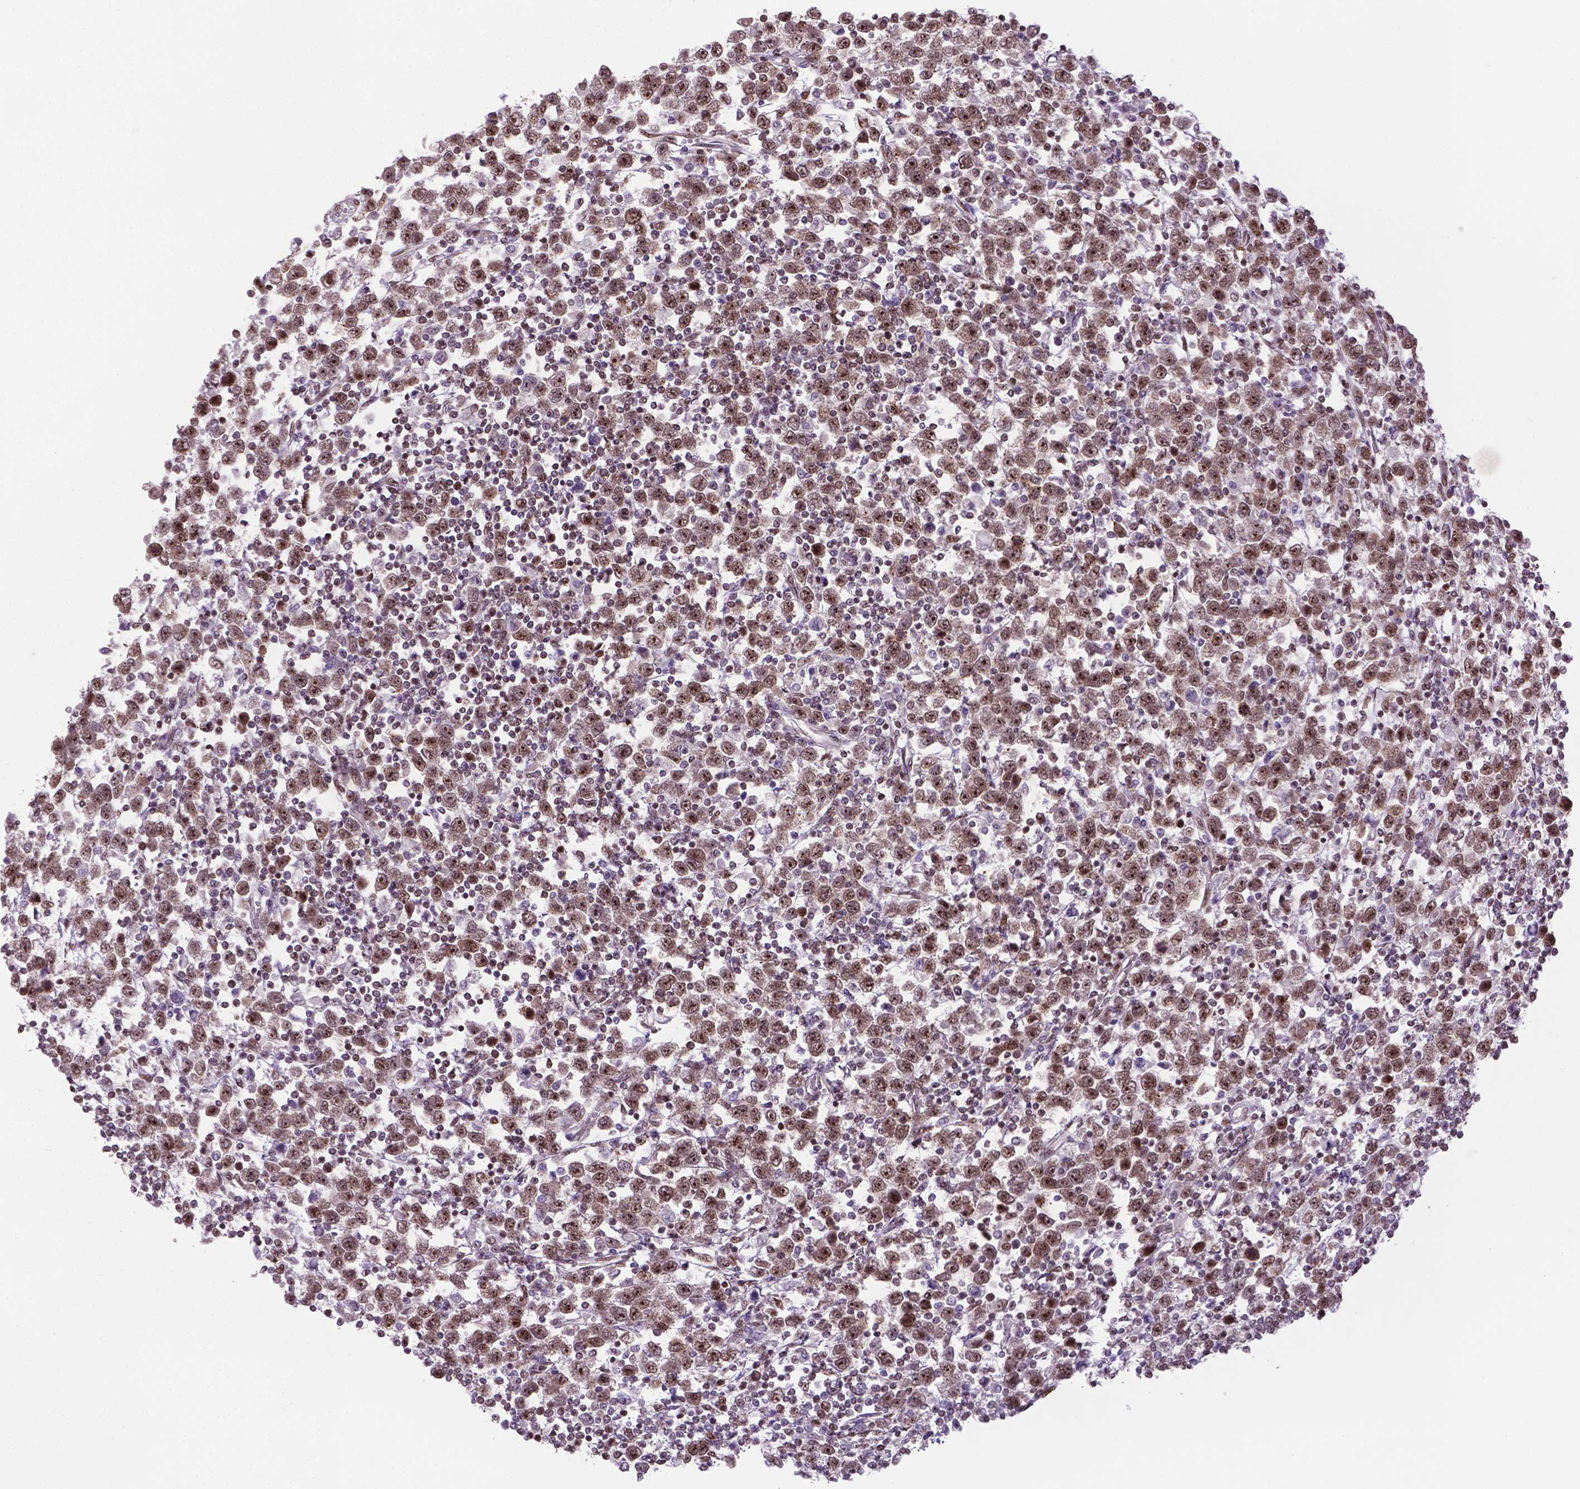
{"staining": {"intensity": "moderate", "quantity": ">75%", "location": "nuclear"}, "tissue": "testis cancer", "cell_type": "Tumor cells", "image_type": "cancer", "snomed": [{"axis": "morphology", "description": "Normal tissue, NOS"}, {"axis": "morphology", "description": "Seminoma, NOS"}, {"axis": "topography", "description": "Testis"}, {"axis": "topography", "description": "Epididymis"}], "caption": "Testis seminoma was stained to show a protein in brown. There is medium levels of moderate nuclear staining in approximately >75% of tumor cells.", "gene": "CSNK2A1", "patient": {"sex": "male", "age": 34}}